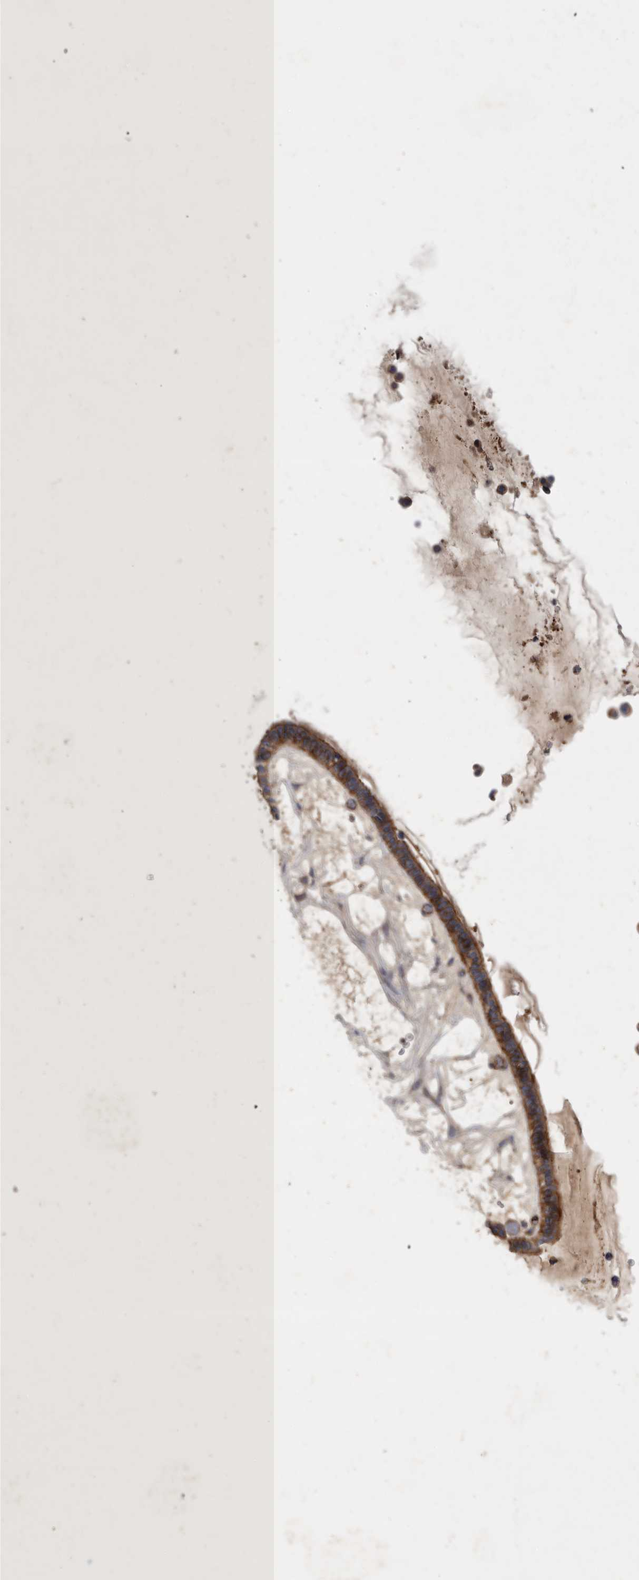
{"staining": {"intensity": "weak", "quantity": ">75%", "location": "cytoplasmic/membranous"}, "tissue": "ovarian cancer", "cell_type": "Tumor cells", "image_type": "cancer", "snomed": [{"axis": "morphology", "description": "Cystadenocarcinoma, serous, NOS"}, {"axis": "topography", "description": "Ovary"}], "caption": "Immunohistochemical staining of human serous cystadenocarcinoma (ovarian) exhibits weak cytoplasmic/membranous protein expression in approximately >75% of tumor cells.", "gene": "MLPH", "patient": {"sex": "female", "age": 56}}